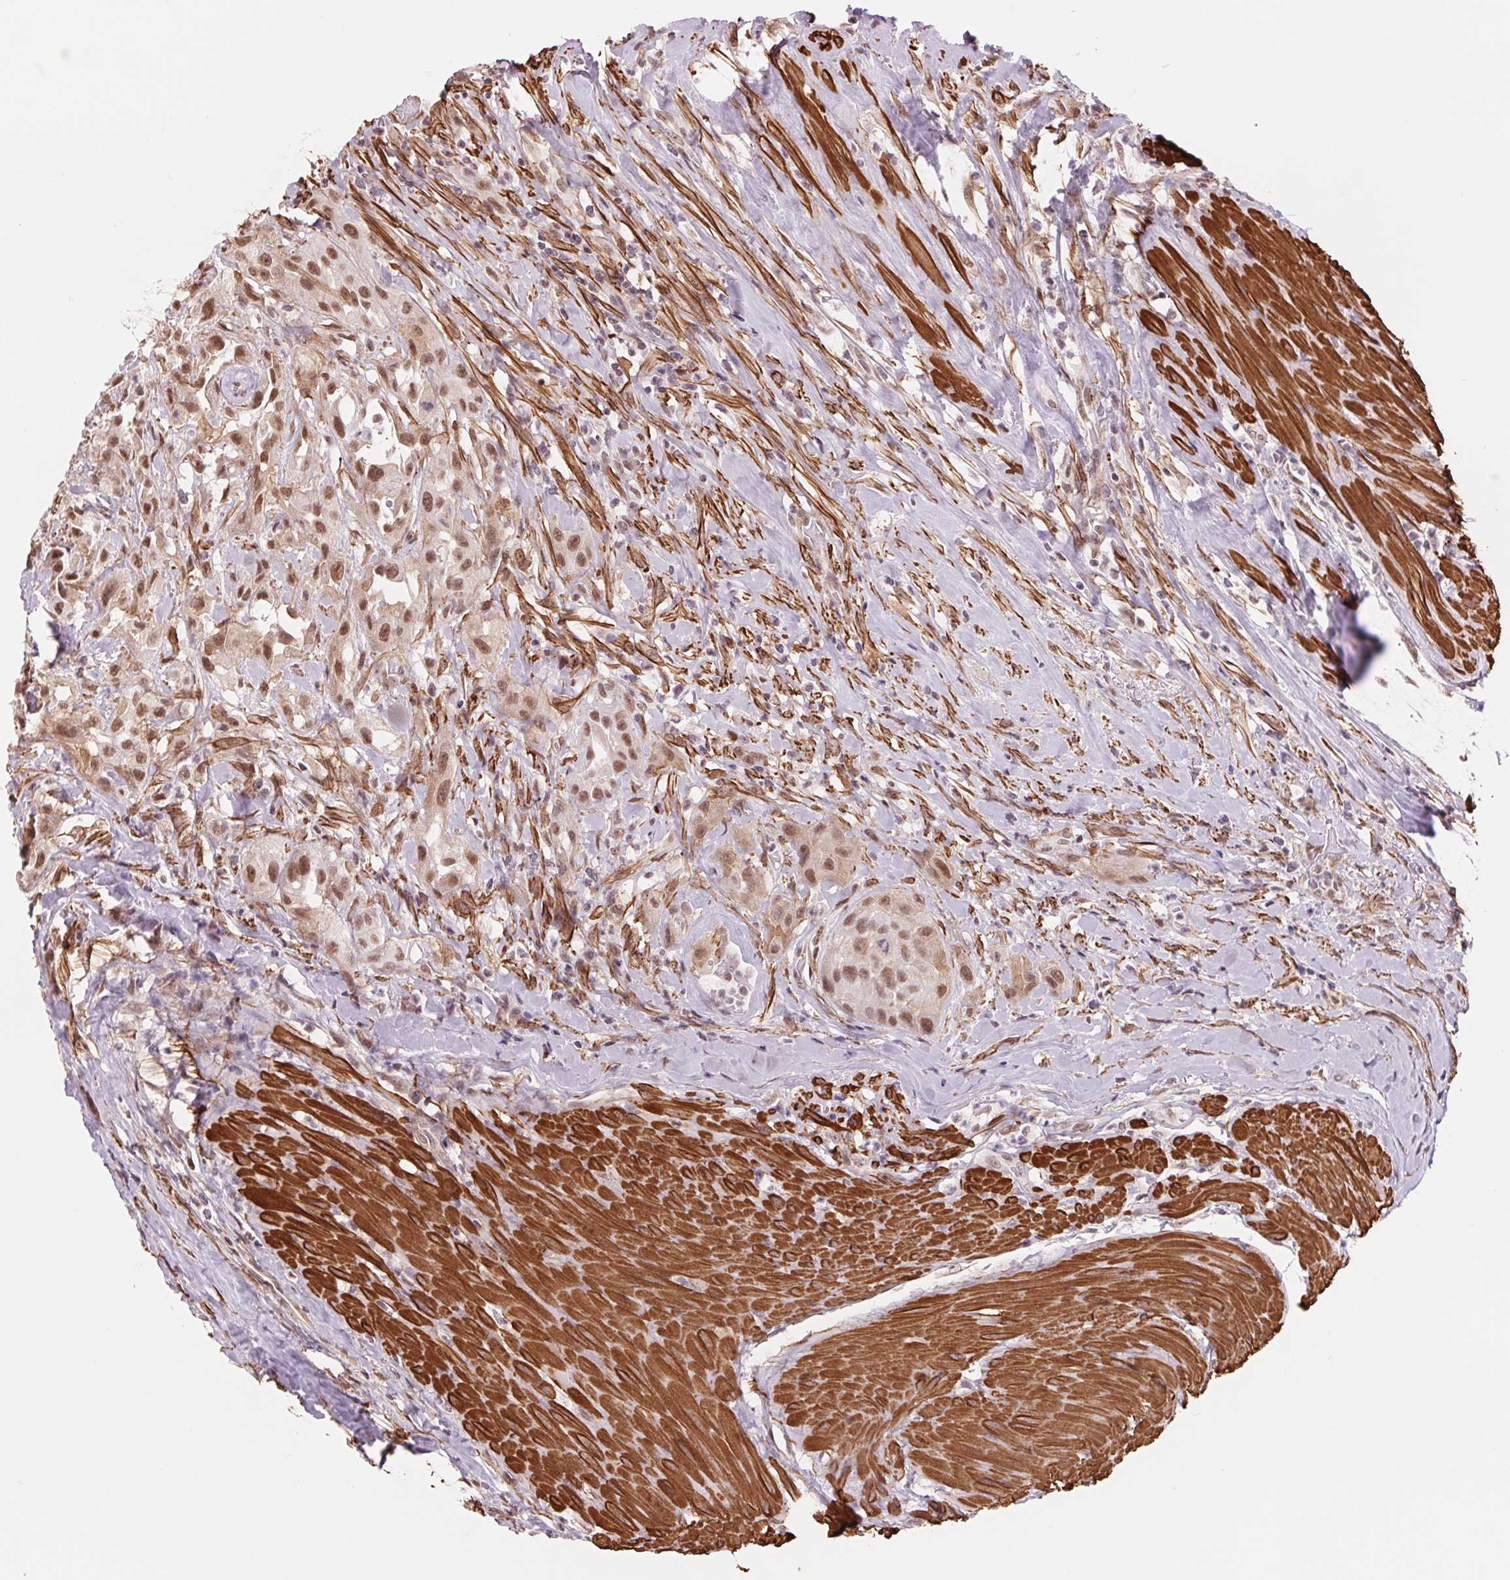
{"staining": {"intensity": "moderate", "quantity": ">75%", "location": "nuclear"}, "tissue": "urothelial cancer", "cell_type": "Tumor cells", "image_type": "cancer", "snomed": [{"axis": "morphology", "description": "Urothelial carcinoma, High grade"}, {"axis": "topography", "description": "Urinary bladder"}], "caption": "Moderate nuclear staining is identified in about >75% of tumor cells in high-grade urothelial carcinoma.", "gene": "BCAT1", "patient": {"sex": "male", "age": 79}}